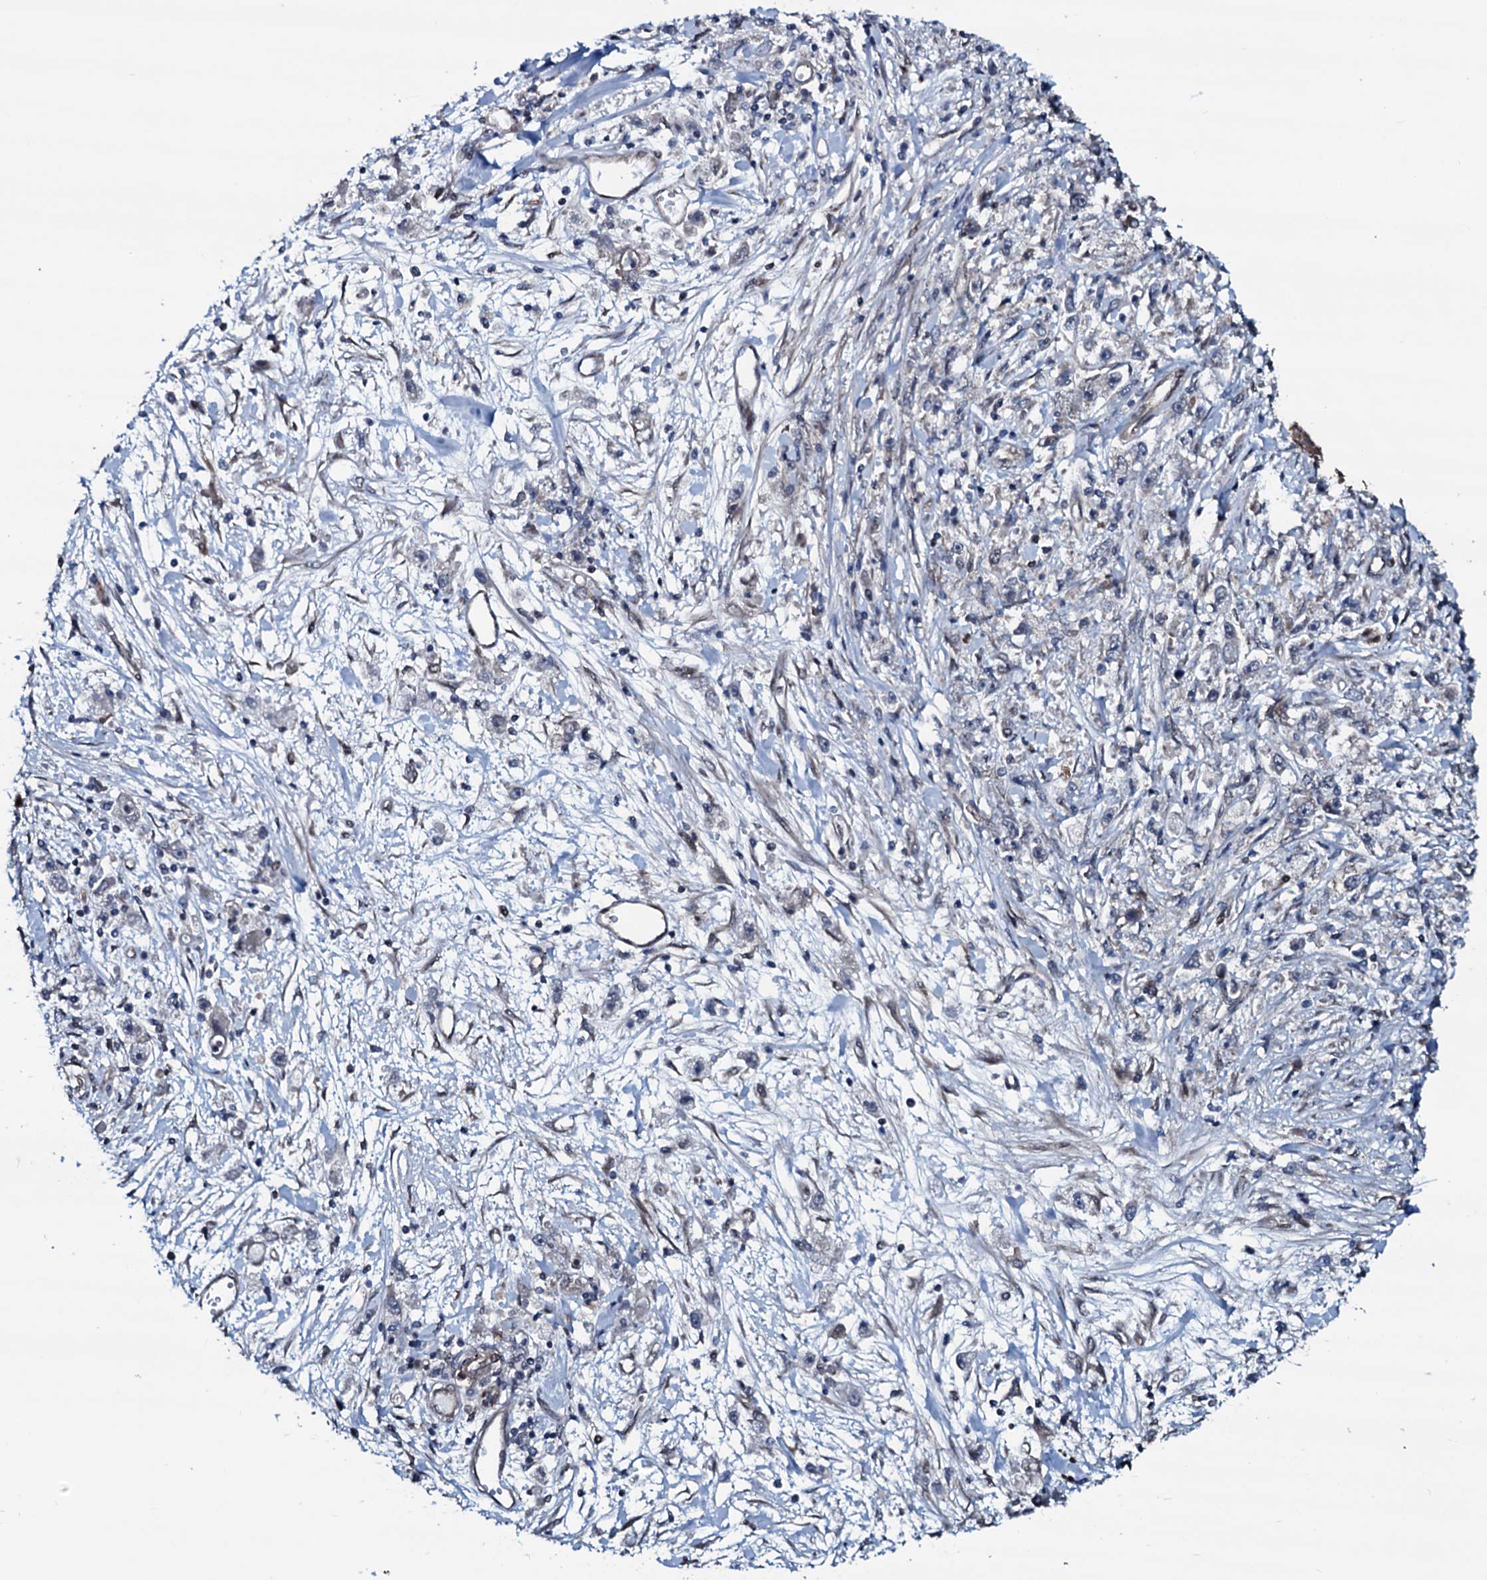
{"staining": {"intensity": "negative", "quantity": "none", "location": "none"}, "tissue": "stomach cancer", "cell_type": "Tumor cells", "image_type": "cancer", "snomed": [{"axis": "morphology", "description": "Adenocarcinoma, NOS"}, {"axis": "topography", "description": "Stomach"}], "caption": "The image displays no staining of tumor cells in stomach adenocarcinoma.", "gene": "OGFOD2", "patient": {"sex": "female", "age": 59}}